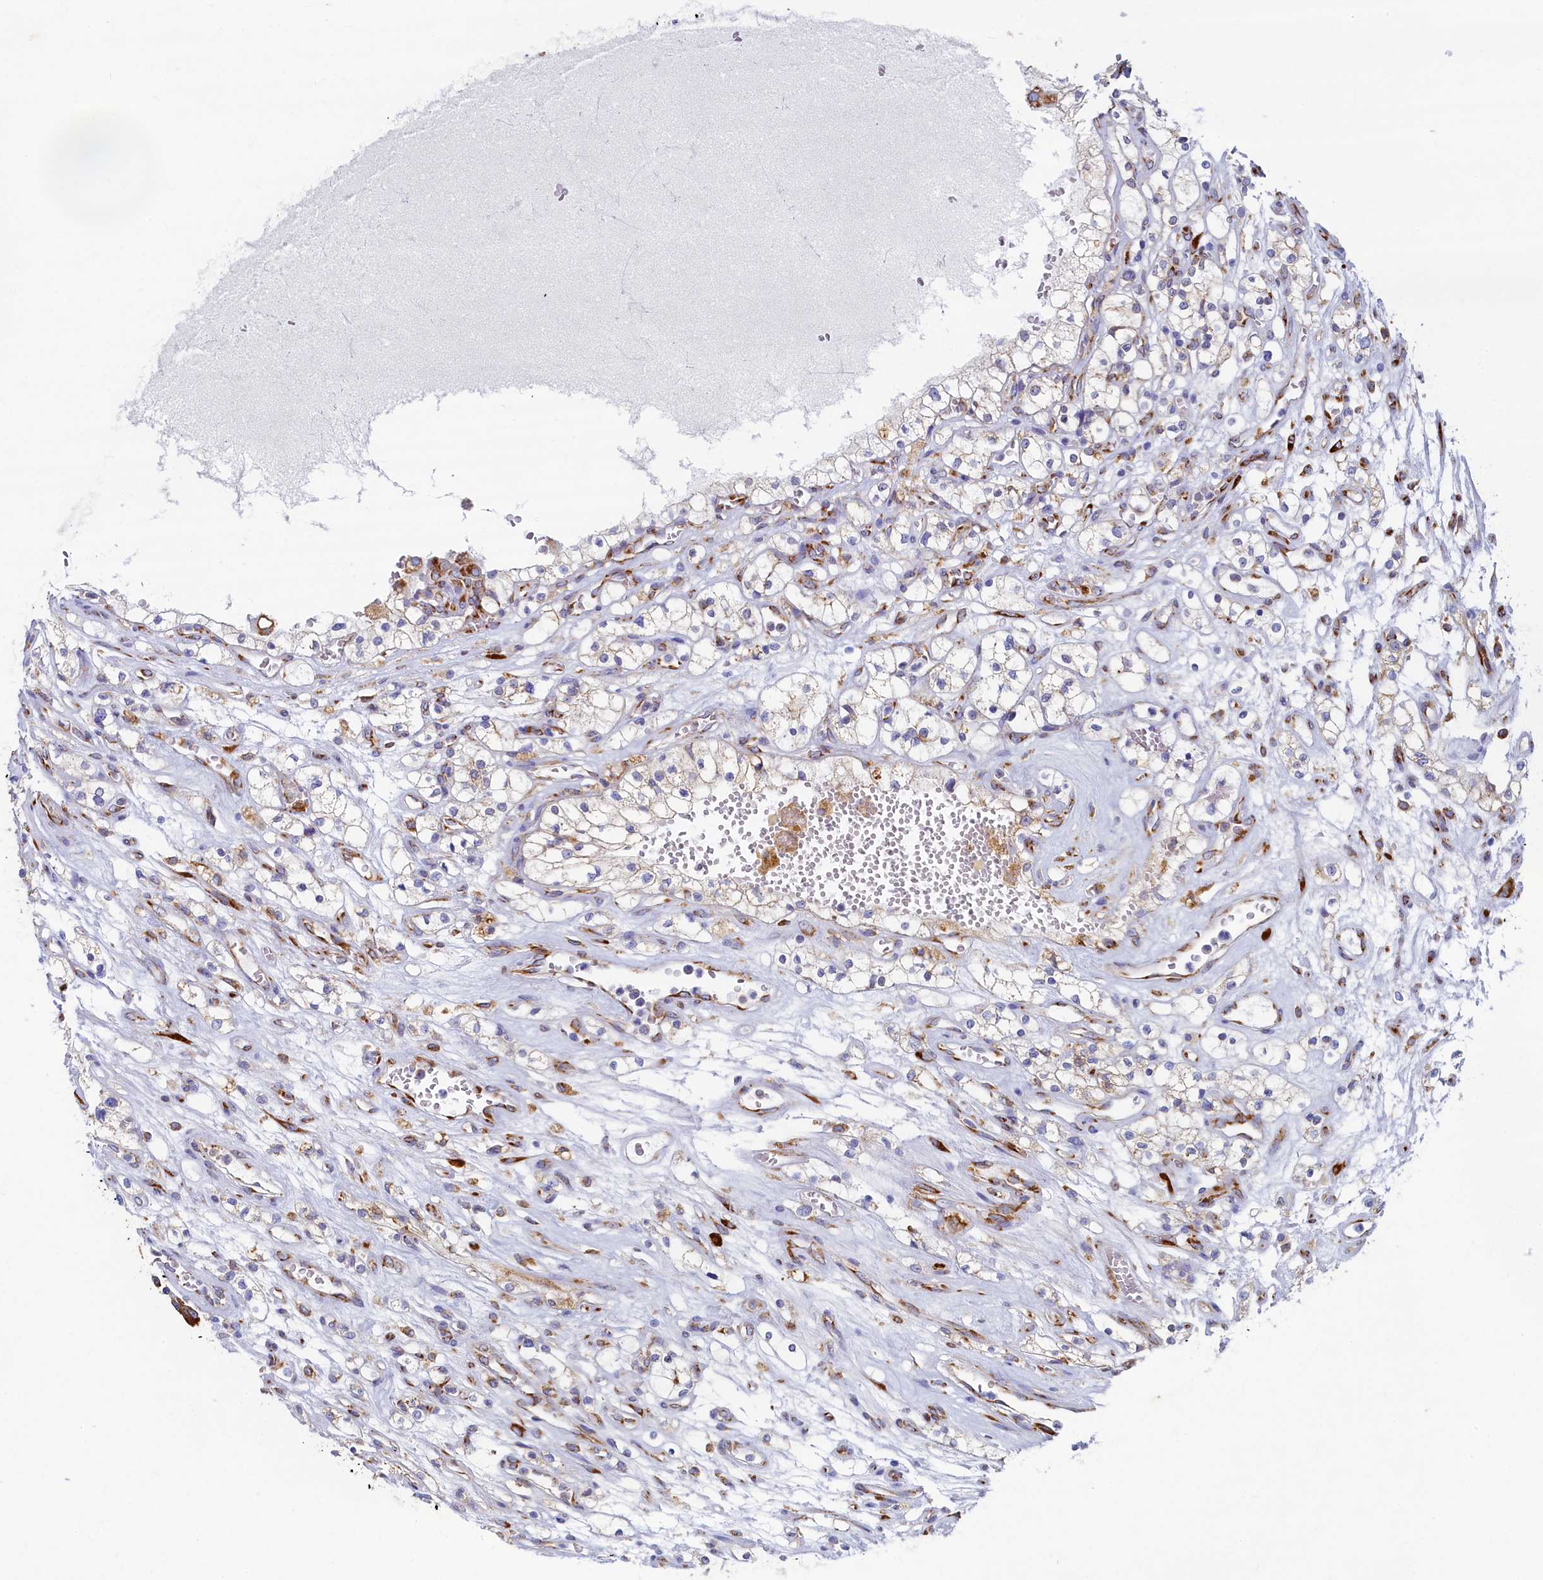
{"staining": {"intensity": "negative", "quantity": "none", "location": "none"}, "tissue": "renal cancer", "cell_type": "Tumor cells", "image_type": "cancer", "snomed": [{"axis": "morphology", "description": "Adenocarcinoma, NOS"}, {"axis": "topography", "description": "Kidney"}], "caption": "Immunohistochemical staining of renal cancer (adenocarcinoma) demonstrates no significant expression in tumor cells.", "gene": "TMEM18", "patient": {"sex": "female", "age": 69}}